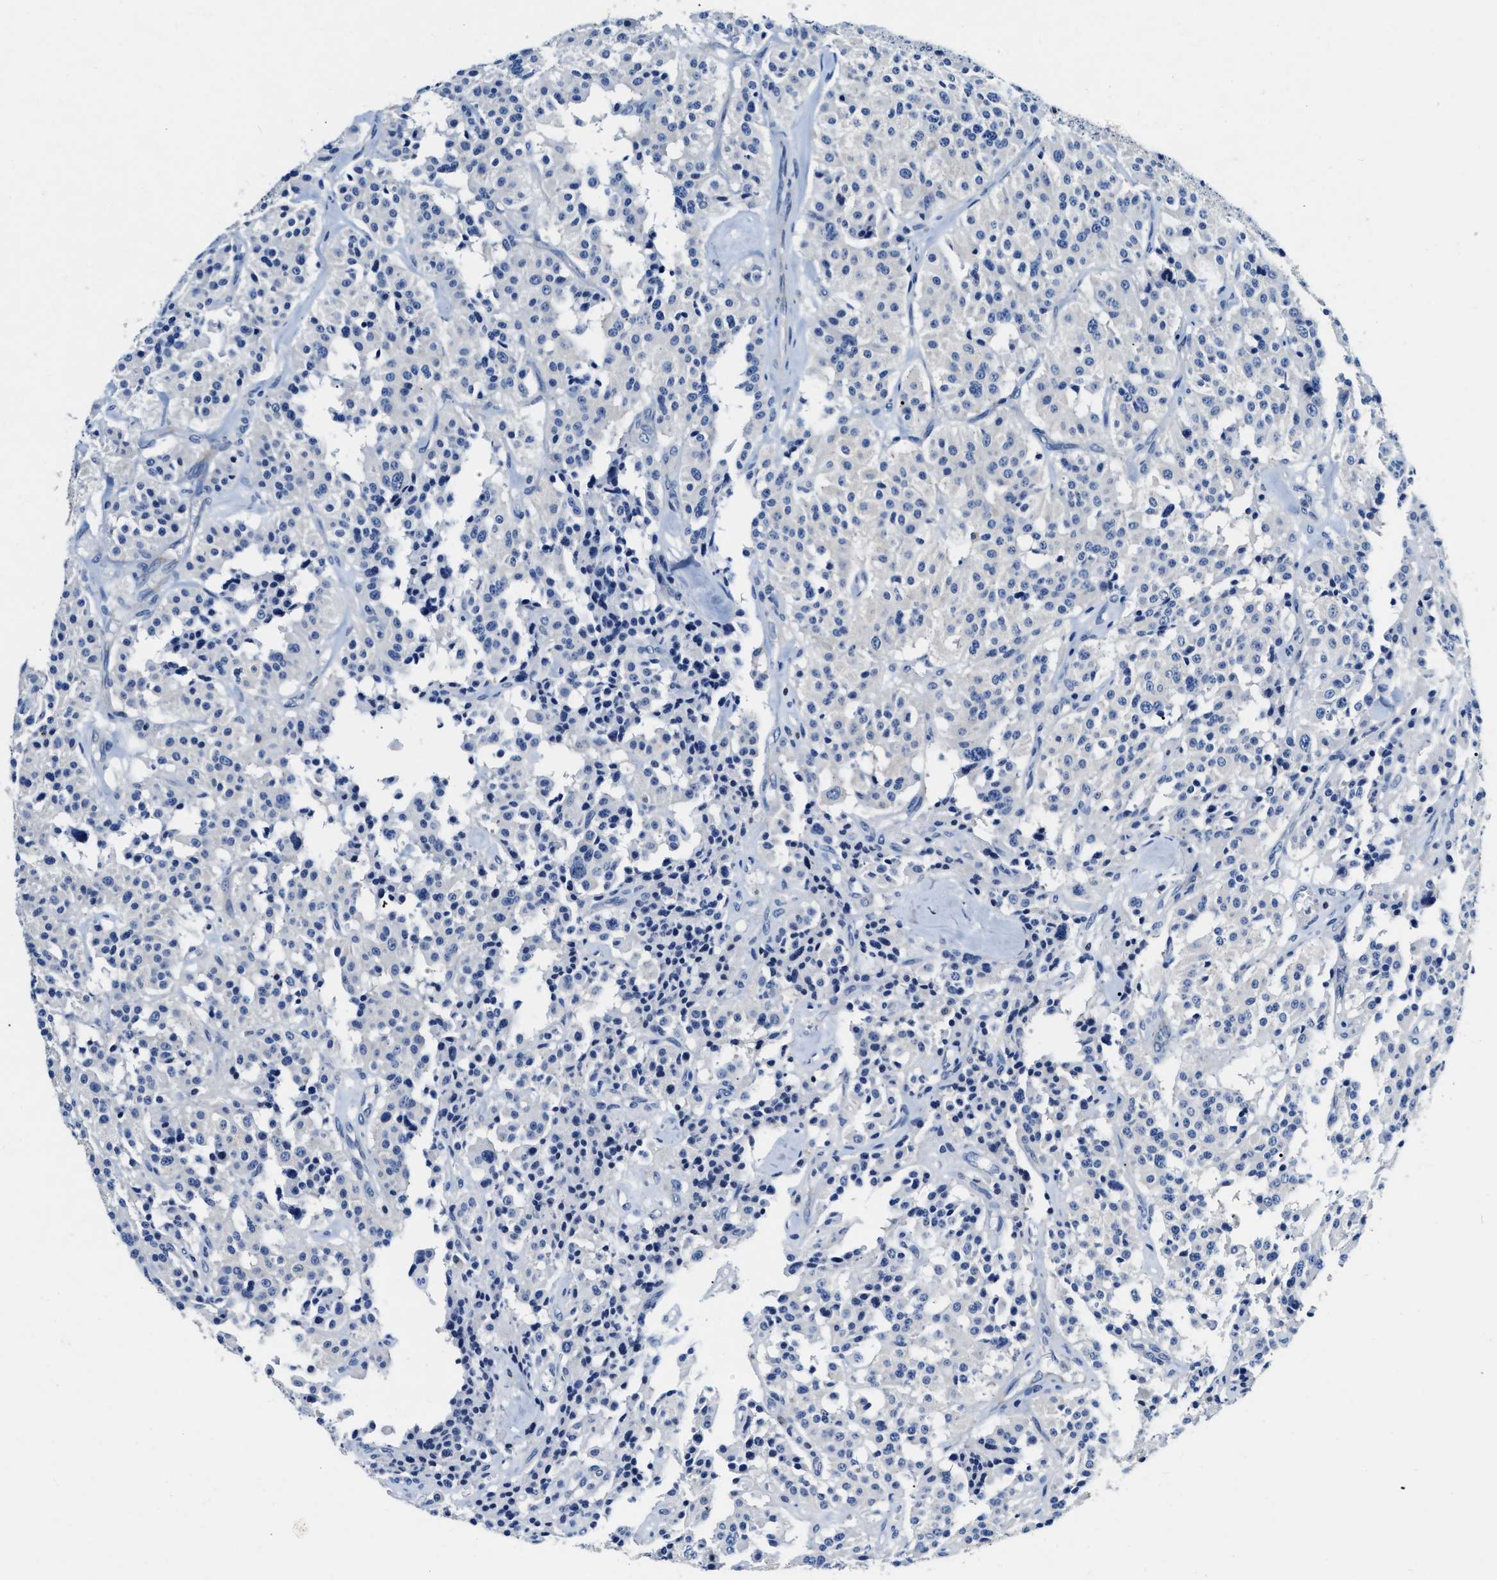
{"staining": {"intensity": "negative", "quantity": "none", "location": "none"}, "tissue": "carcinoid", "cell_type": "Tumor cells", "image_type": "cancer", "snomed": [{"axis": "morphology", "description": "Carcinoid, malignant, NOS"}, {"axis": "topography", "description": "Lung"}], "caption": "Immunohistochemical staining of carcinoid reveals no significant expression in tumor cells. Nuclei are stained in blue.", "gene": "EIF2AK2", "patient": {"sex": "male", "age": 30}}